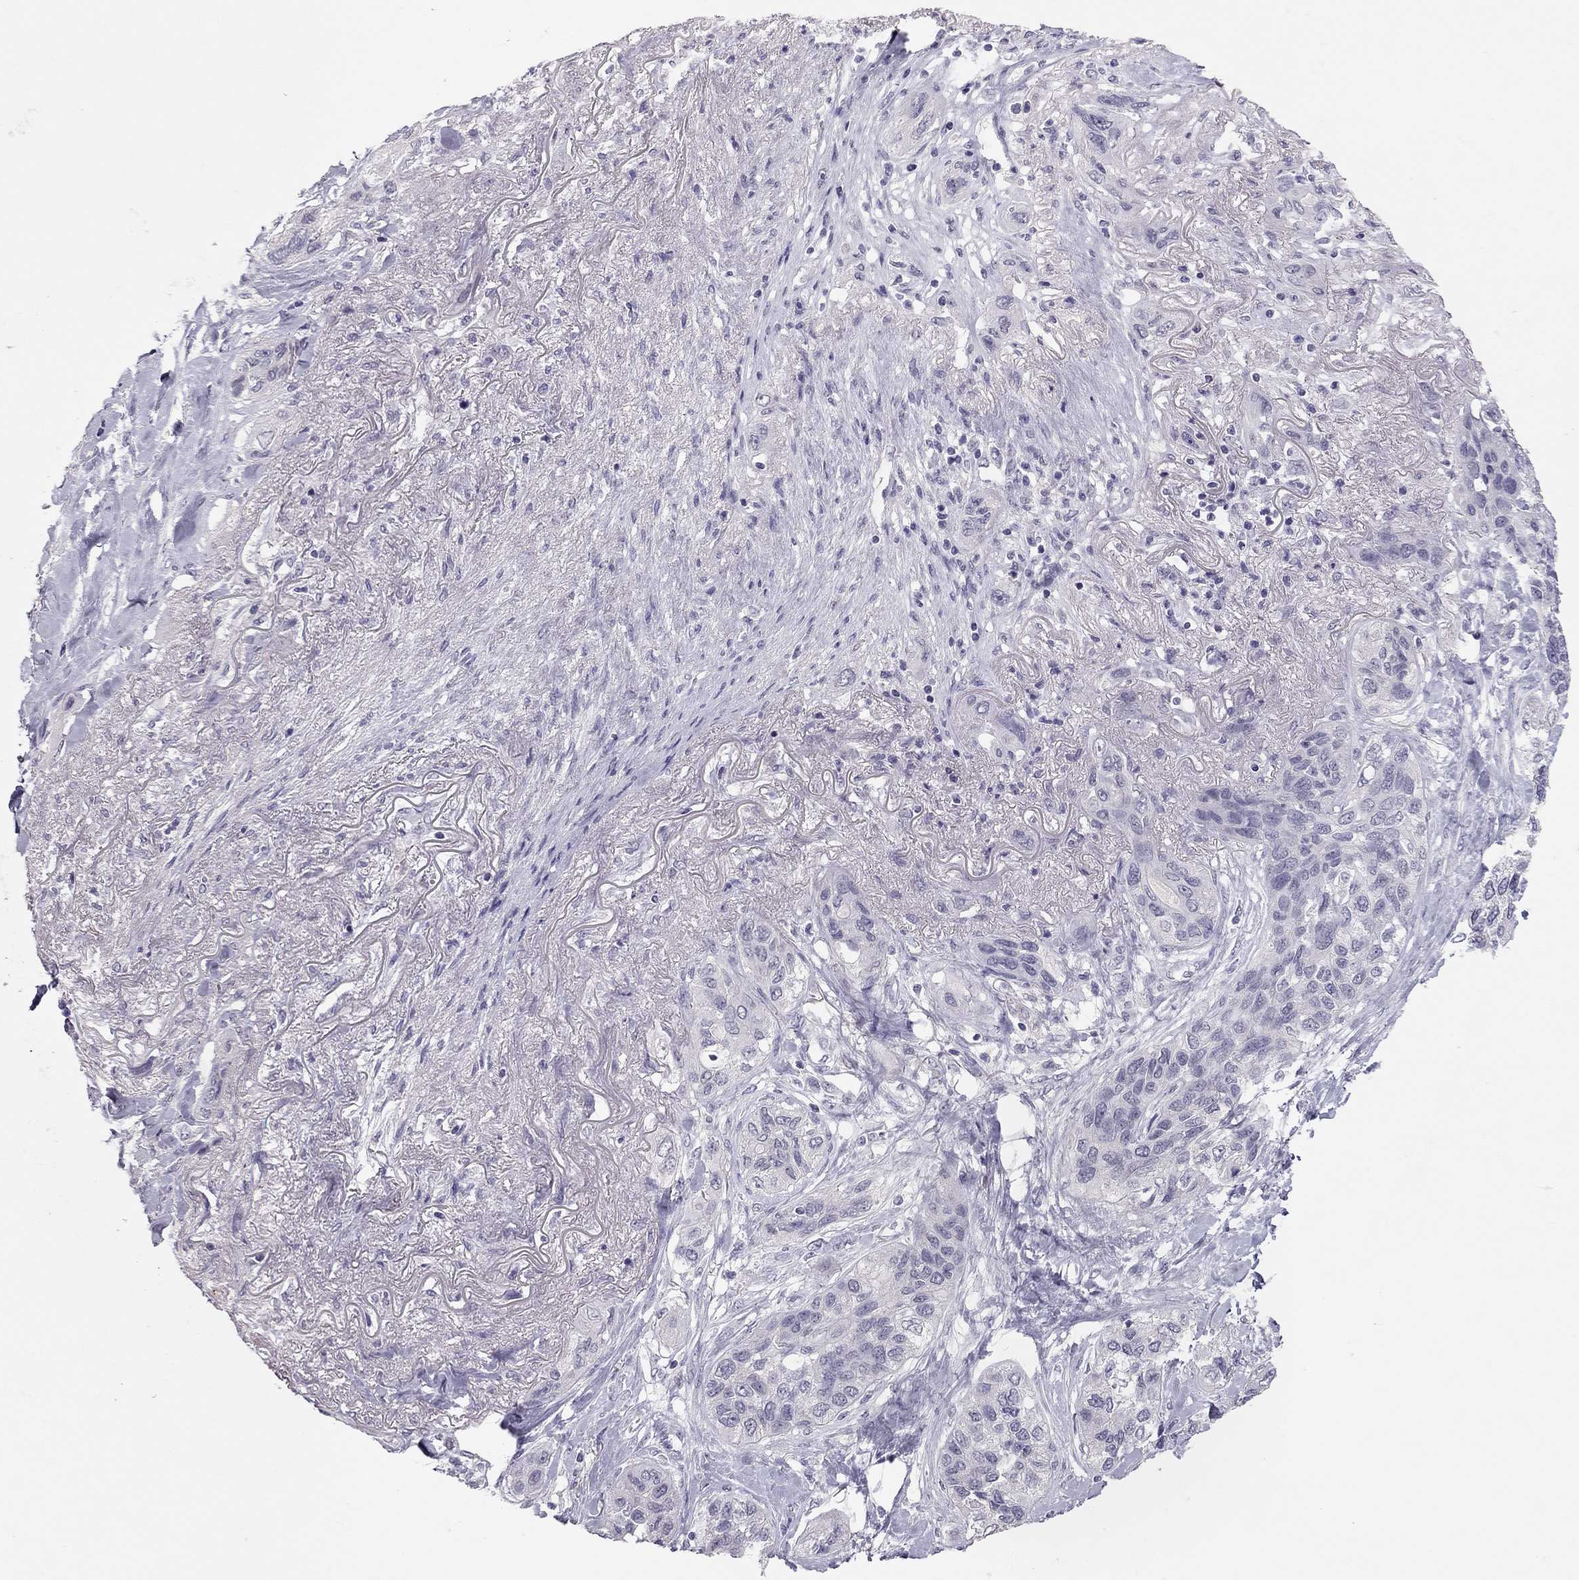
{"staining": {"intensity": "negative", "quantity": "none", "location": "none"}, "tissue": "lung cancer", "cell_type": "Tumor cells", "image_type": "cancer", "snomed": [{"axis": "morphology", "description": "Squamous cell carcinoma, NOS"}, {"axis": "topography", "description": "Lung"}], "caption": "Immunohistochemistry photomicrograph of neoplastic tissue: human lung cancer stained with DAB reveals no significant protein staining in tumor cells.", "gene": "ADORA2A", "patient": {"sex": "female", "age": 70}}